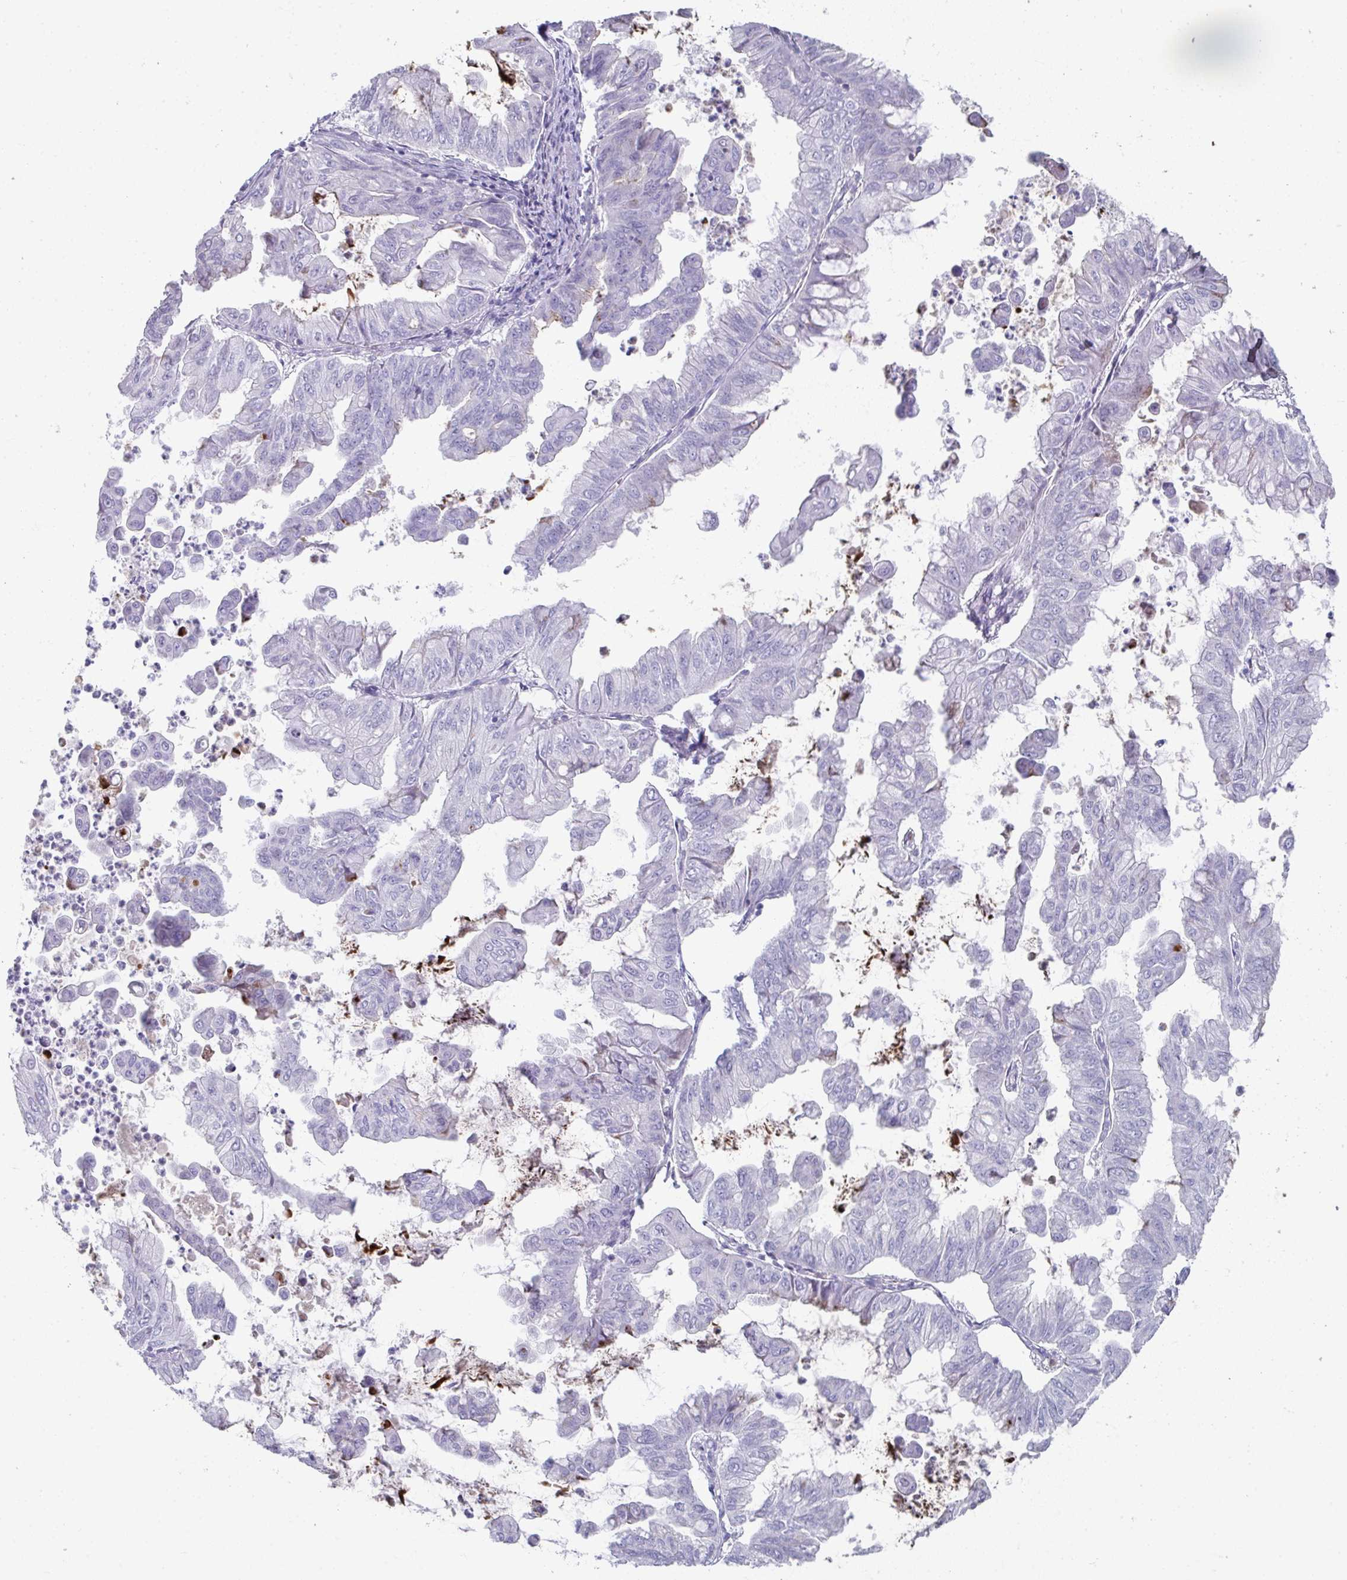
{"staining": {"intensity": "negative", "quantity": "none", "location": "none"}, "tissue": "stomach cancer", "cell_type": "Tumor cells", "image_type": "cancer", "snomed": [{"axis": "morphology", "description": "Adenocarcinoma, NOS"}, {"axis": "topography", "description": "Stomach, upper"}], "caption": "Photomicrograph shows no significant protein positivity in tumor cells of stomach adenocarcinoma.", "gene": "A1CF", "patient": {"sex": "male", "age": 80}}